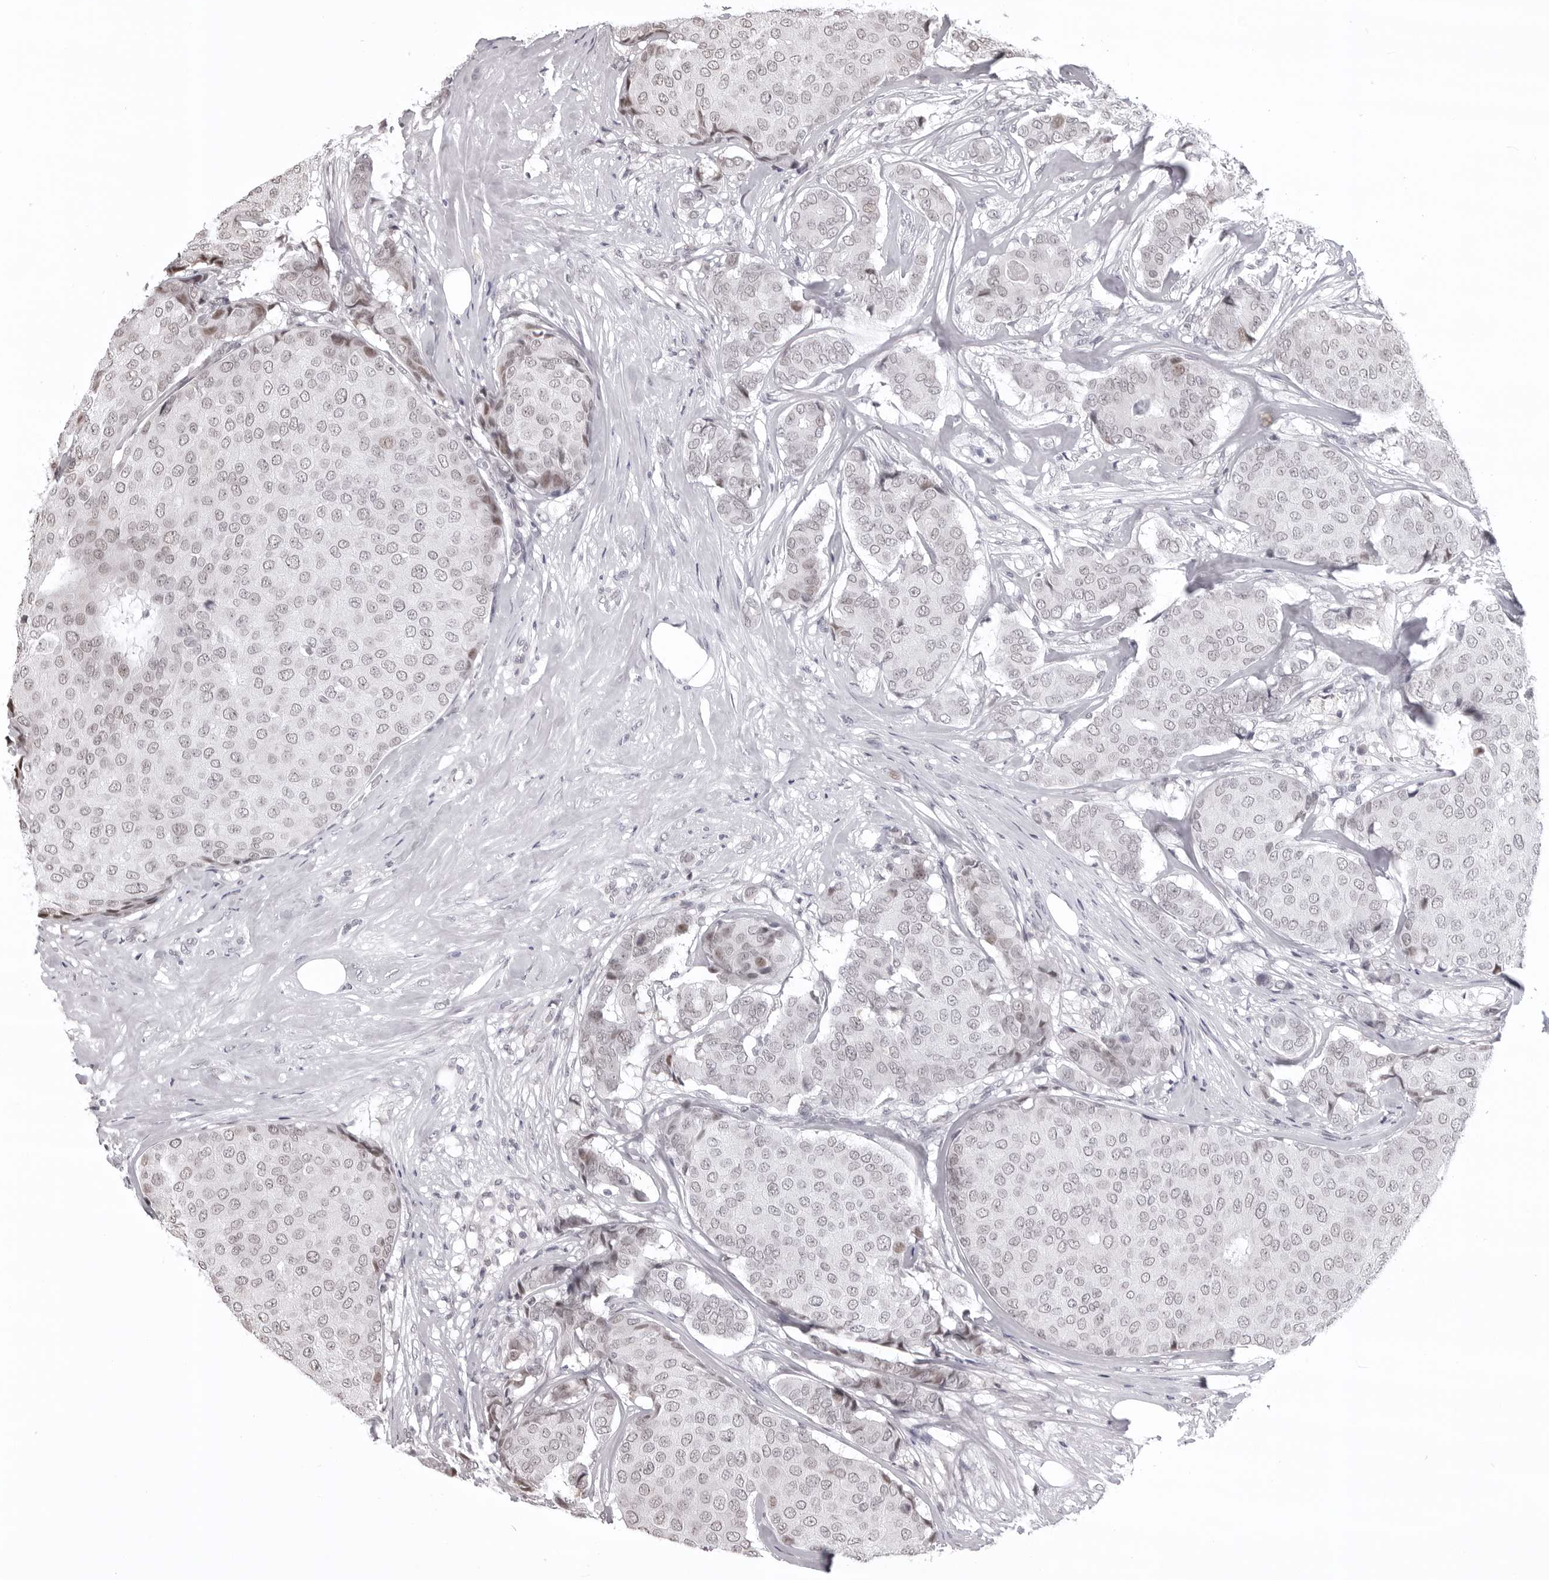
{"staining": {"intensity": "negative", "quantity": "none", "location": "none"}, "tissue": "breast cancer", "cell_type": "Tumor cells", "image_type": "cancer", "snomed": [{"axis": "morphology", "description": "Duct carcinoma"}, {"axis": "topography", "description": "Breast"}], "caption": "Micrograph shows no significant protein staining in tumor cells of breast invasive ductal carcinoma.", "gene": "PHF3", "patient": {"sex": "female", "age": 75}}